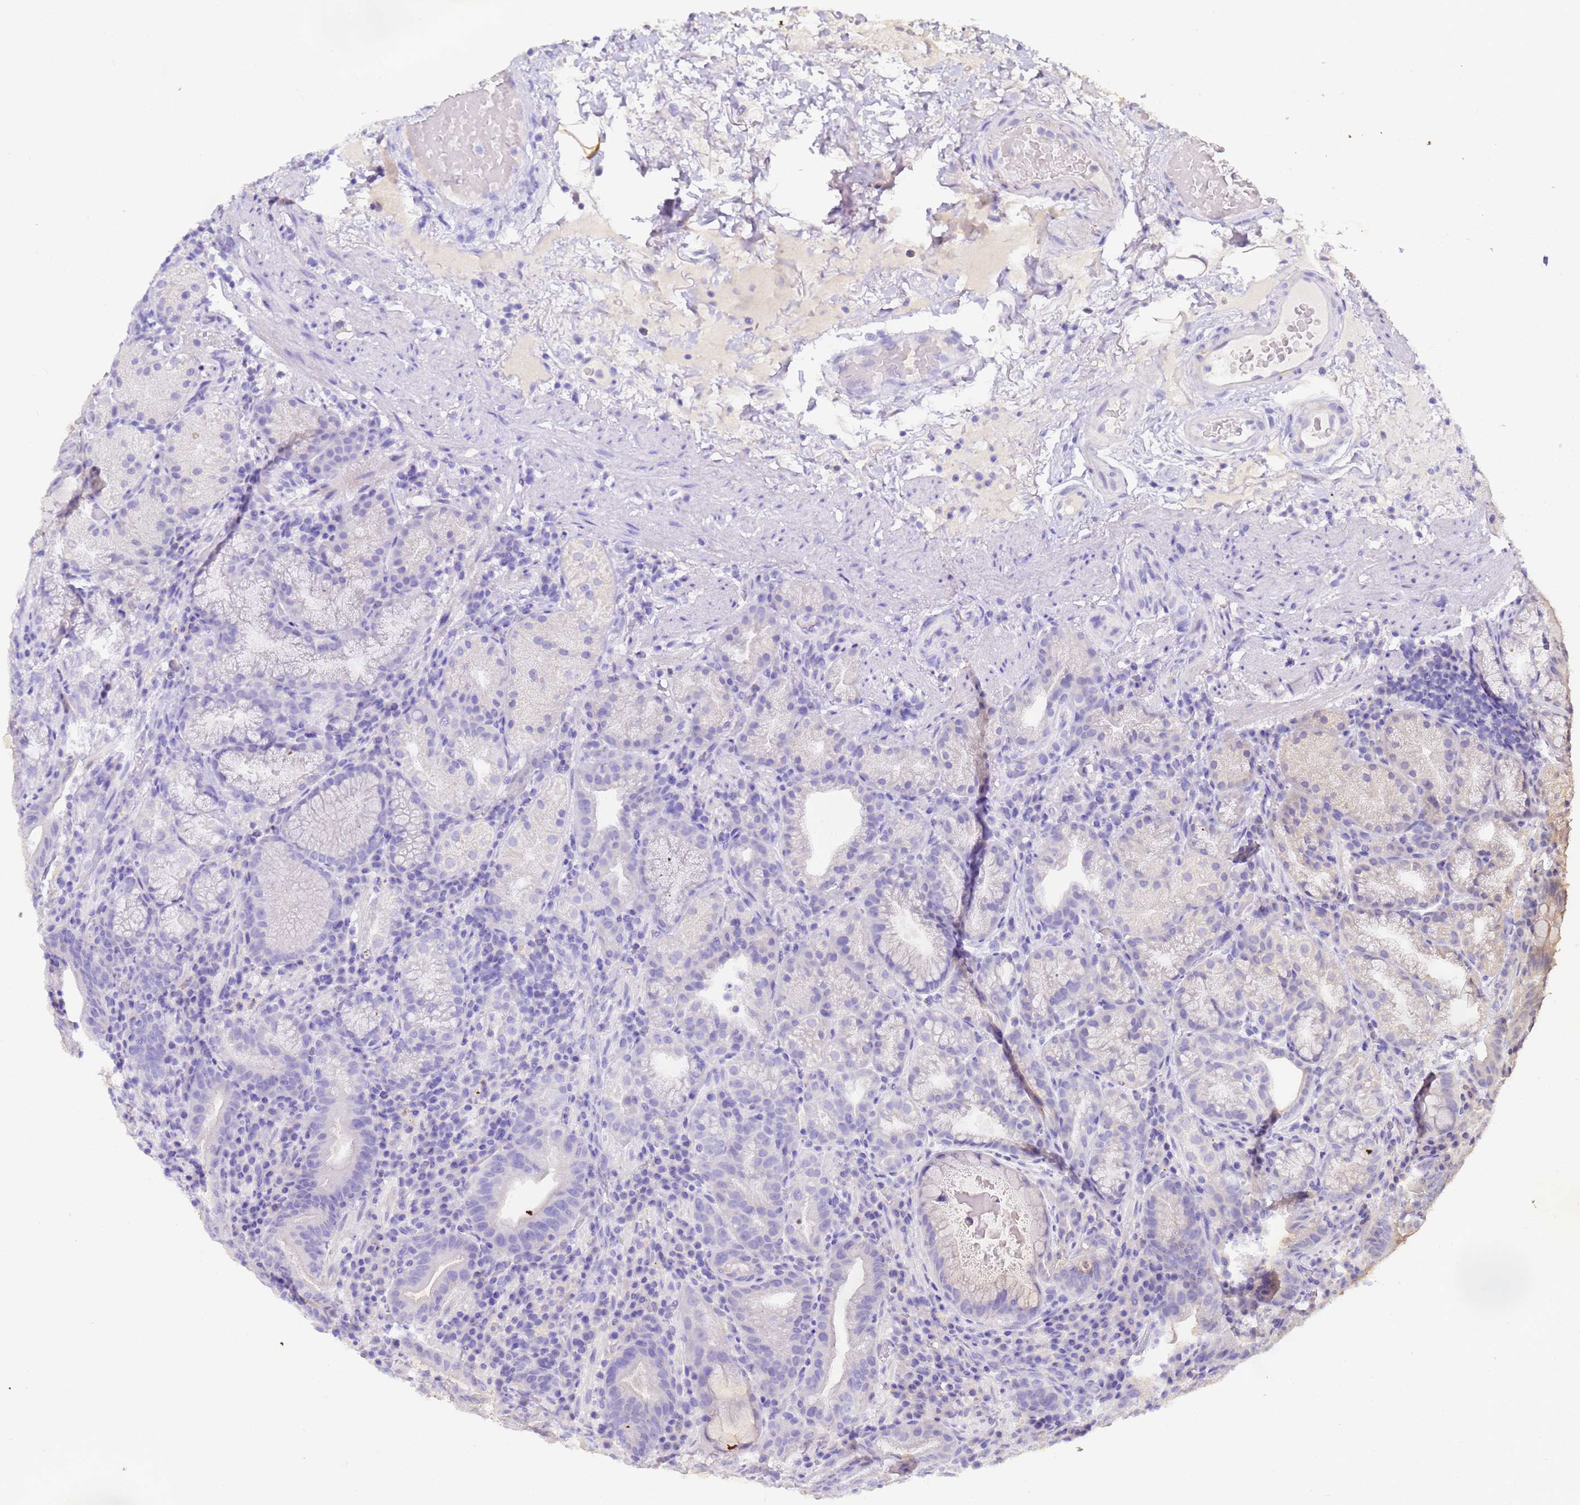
{"staining": {"intensity": "negative", "quantity": "none", "location": "none"}, "tissue": "stomach", "cell_type": "Glandular cells", "image_type": "normal", "snomed": [{"axis": "morphology", "description": "Normal tissue, NOS"}, {"axis": "morphology", "description": "Inflammation, NOS"}, {"axis": "topography", "description": "Stomach"}], "caption": "An immunohistochemistry histopathology image of benign stomach is shown. There is no staining in glandular cells of stomach. (DAB (3,3'-diaminobenzidine) immunohistochemistry (IHC) with hematoxylin counter stain).", "gene": "CFHR1", "patient": {"sex": "male", "age": 79}}